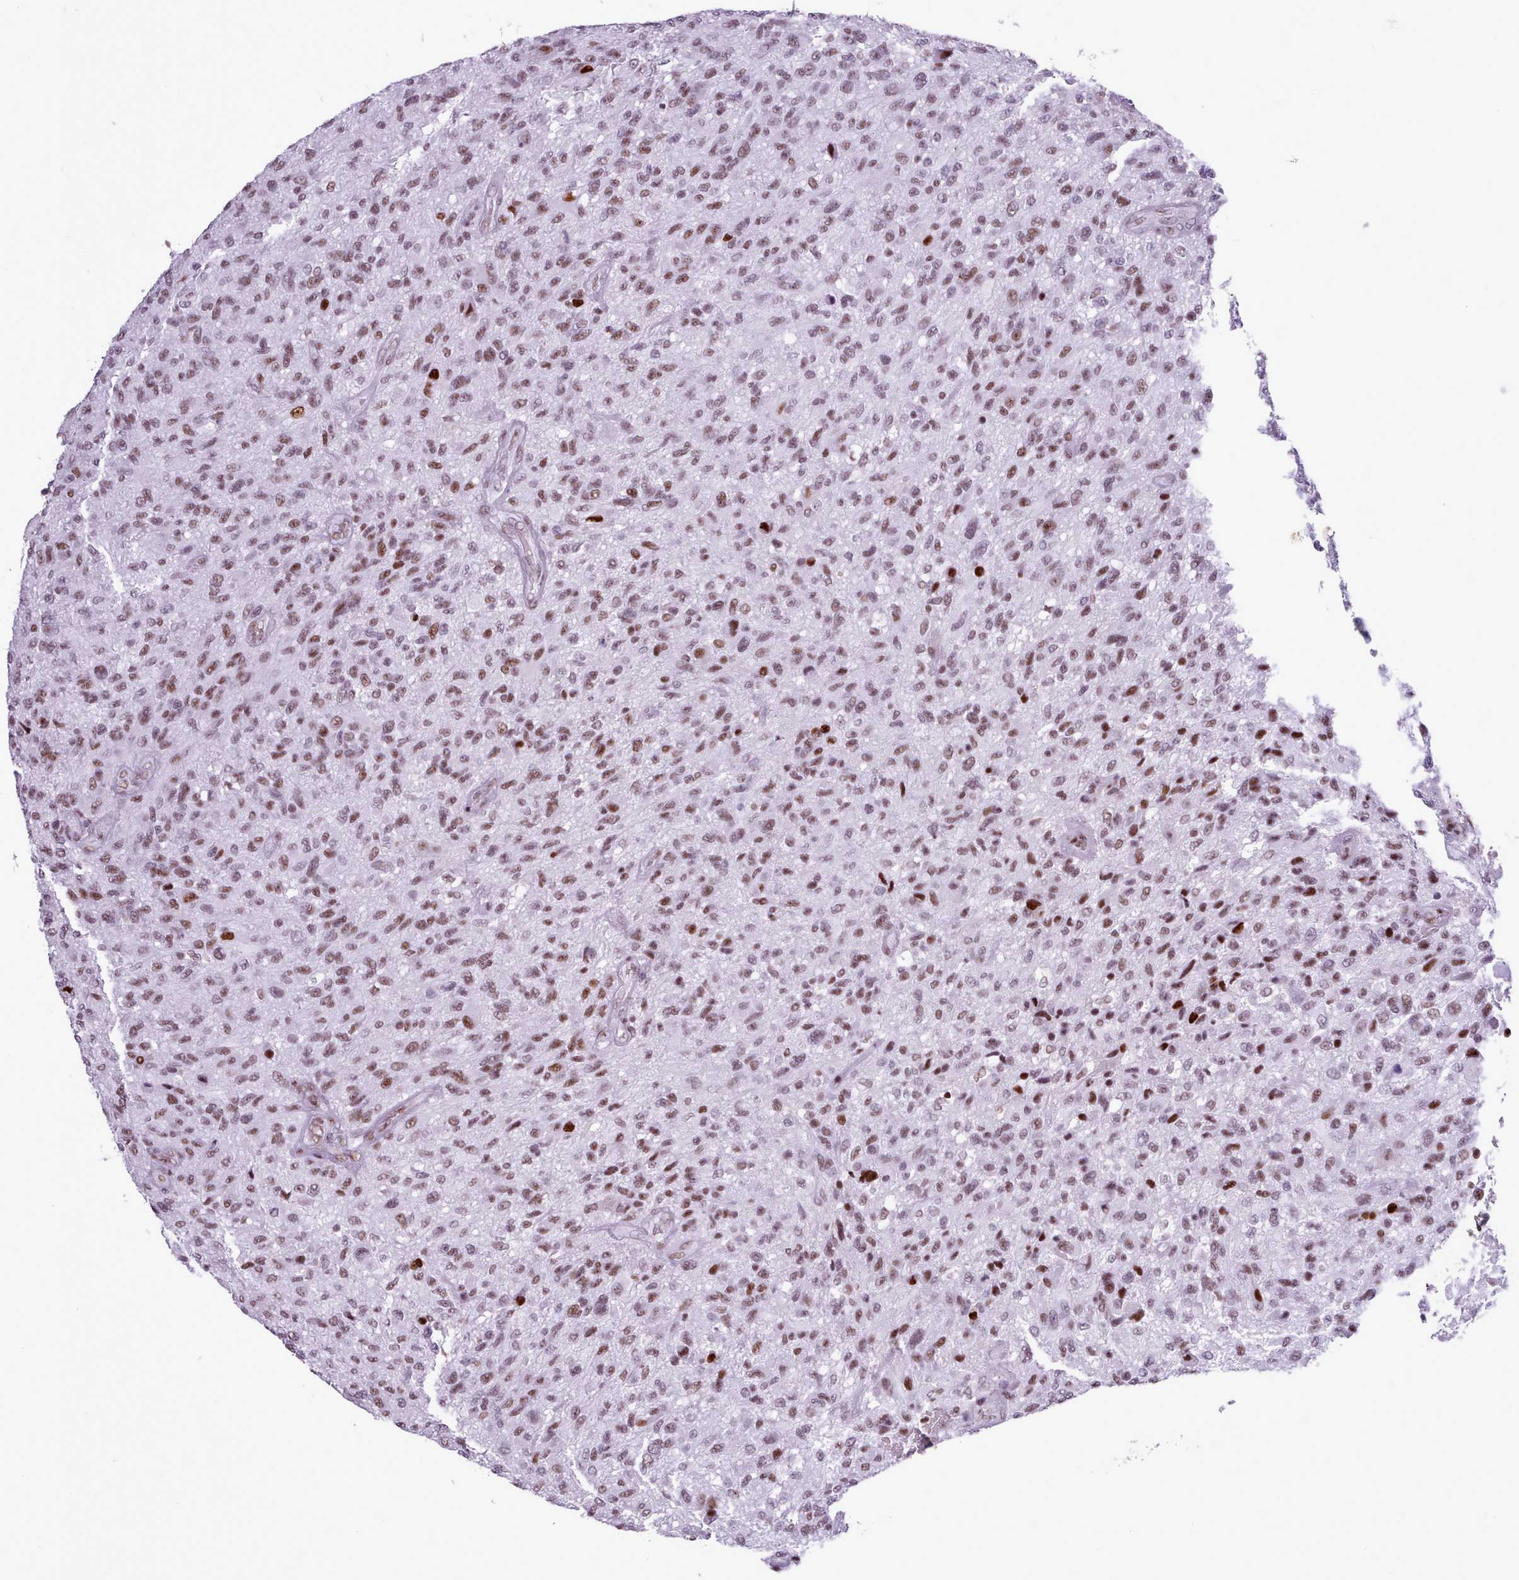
{"staining": {"intensity": "moderate", "quantity": ">75%", "location": "nuclear"}, "tissue": "glioma", "cell_type": "Tumor cells", "image_type": "cancer", "snomed": [{"axis": "morphology", "description": "Glioma, malignant, High grade"}, {"axis": "topography", "description": "Brain"}], "caption": "A high-resolution micrograph shows immunohistochemistry staining of glioma, which reveals moderate nuclear positivity in about >75% of tumor cells.", "gene": "SRSF4", "patient": {"sex": "male", "age": 47}}